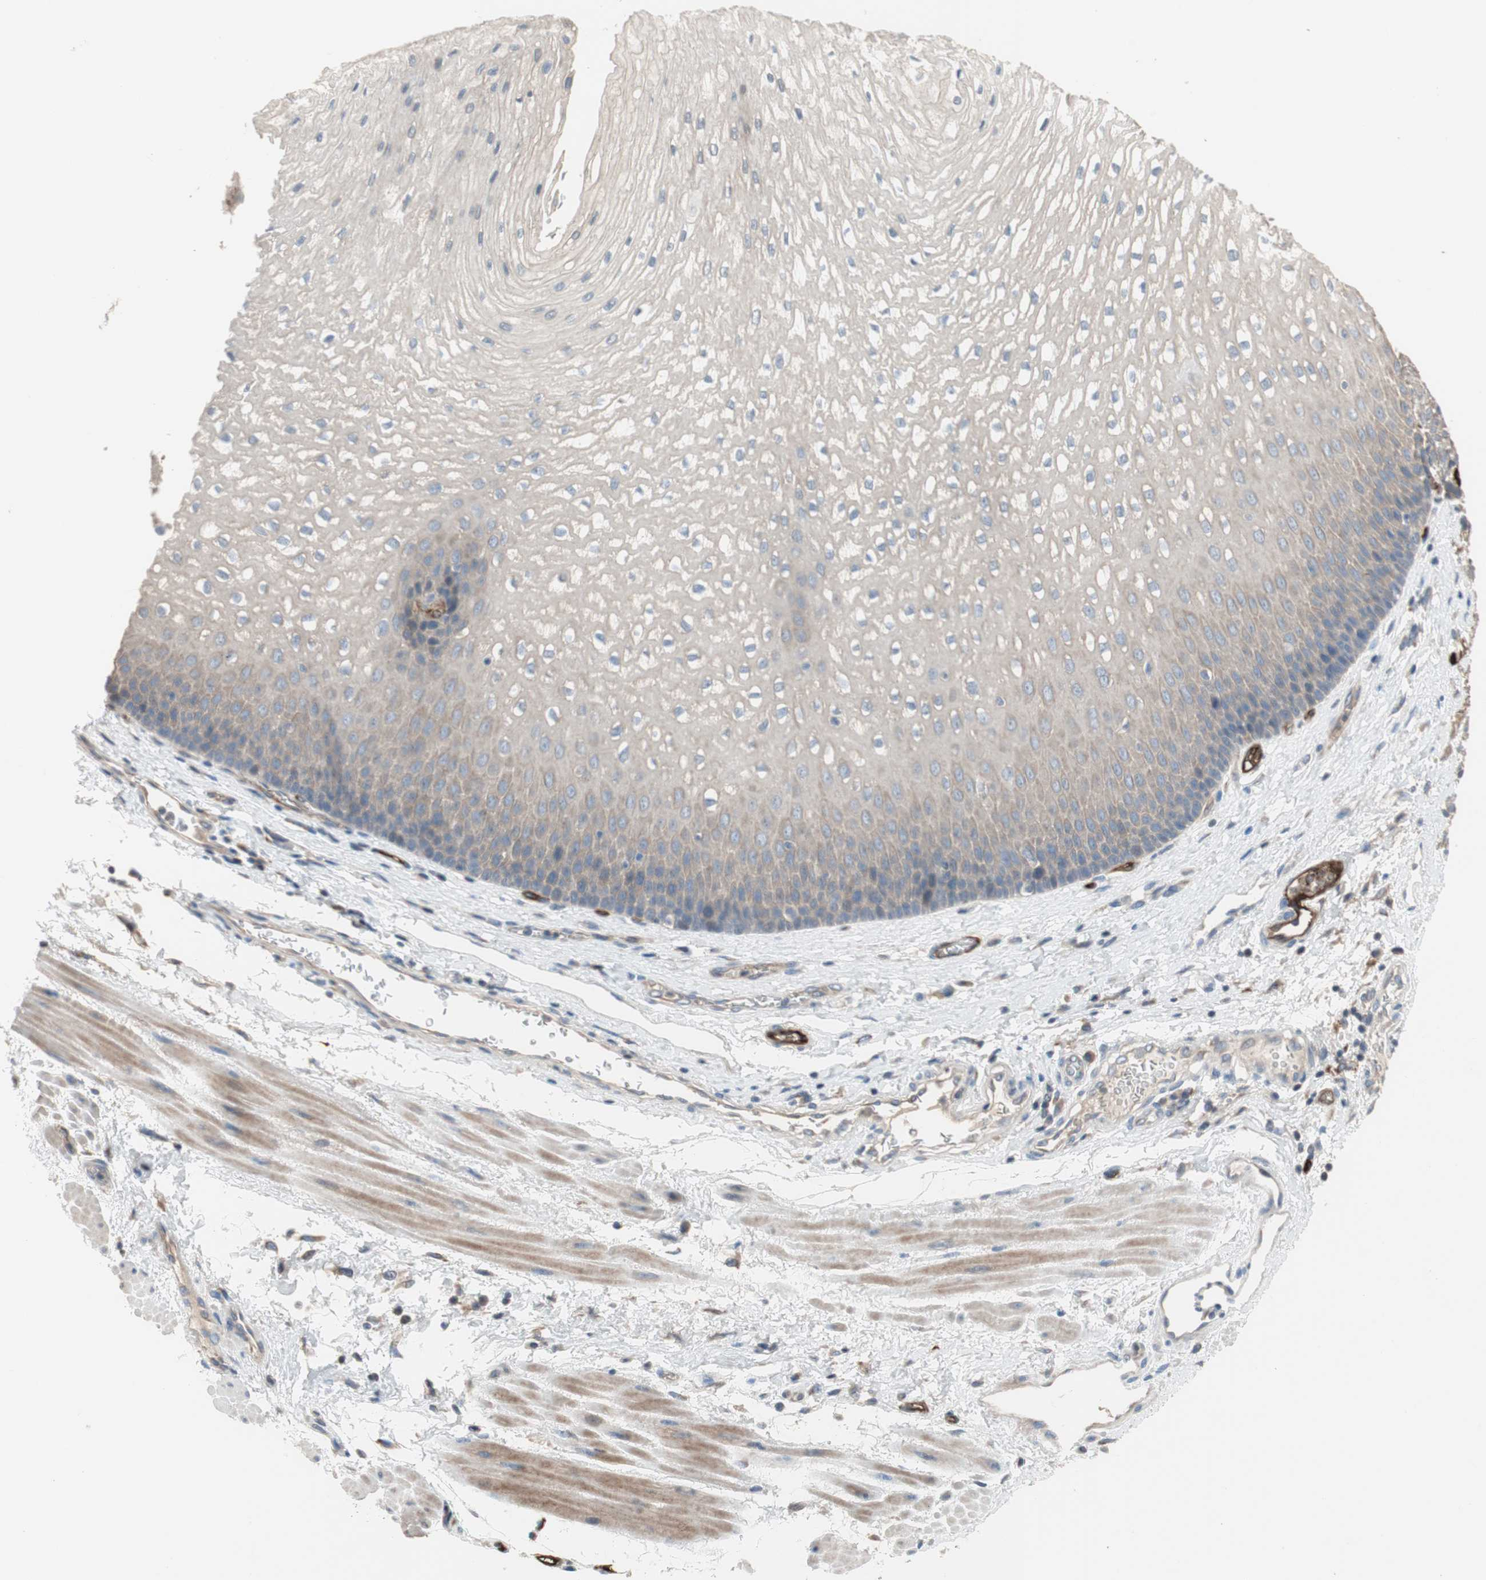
{"staining": {"intensity": "negative", "quantity": "none", "location": "none"}, "tissue": "esophagus", "cell_type": "Squamous epithelial cells", "image_type": "normal", "snomed": [{"axis": "morphology", "description": "Normal tissue, NOS"}, {"axis": "topography", "description": "Esophagus"}], "caption": "Immunohistochemistry micrograph of normal human esophagus stained for a protein (brown), which exhibits no staining in squamous epithelial cells.", "gene": "ALPL", "patient": {"sex": "male", "age": 48}}